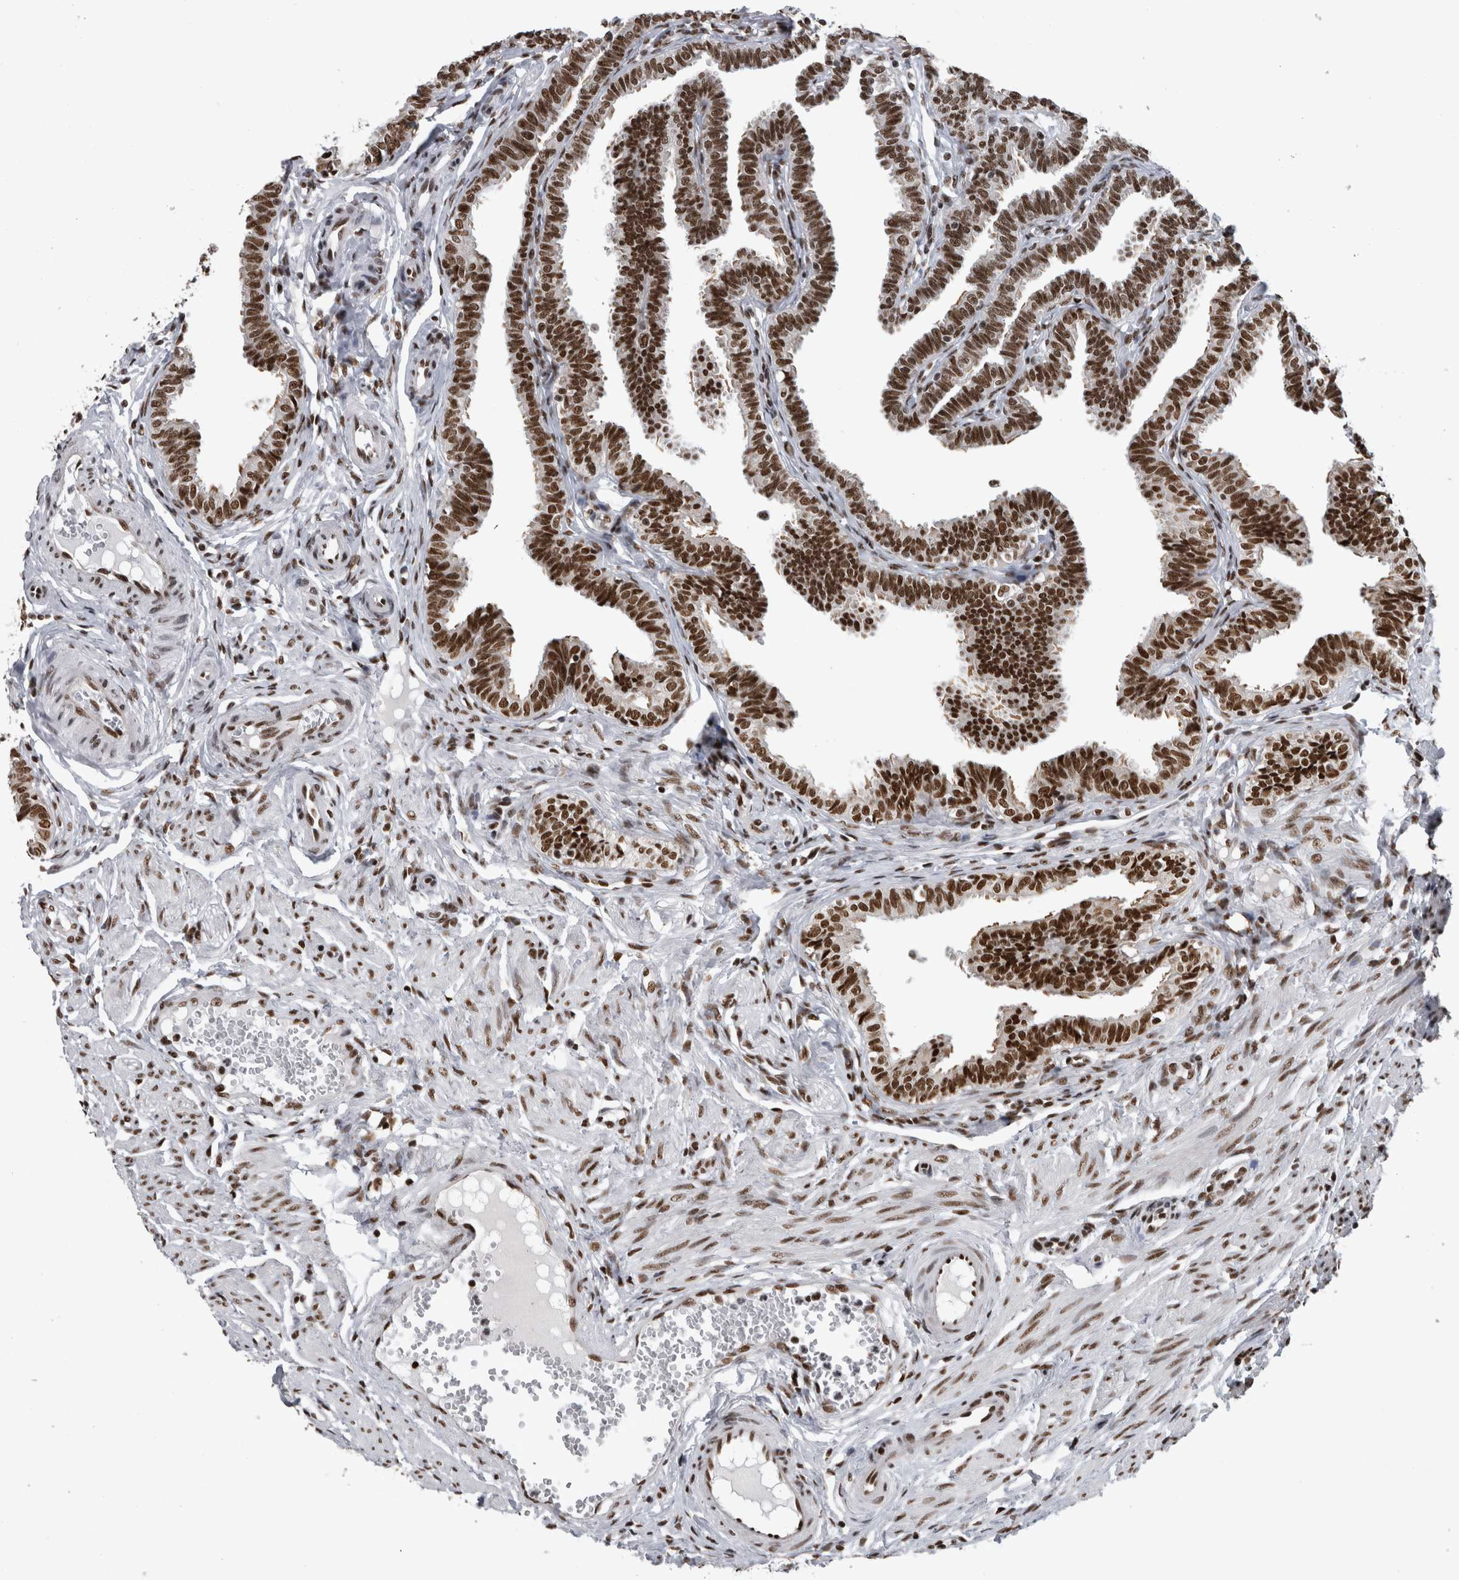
{"staining": {"intensity": "strong", "quantity": ">75%", "location": "nuclear"}, "tissue": "fallopian tube", "cell_type": "Glandular cells", "image_type": "normal", "snomed": [{"axis": "morphology", "description": "Normal tissue, NOS"}, {"axis": "topography", "description": "Fallopian tube"}, {"axis": "topography", "description": "Ovary"}], "caption": "The immunohistochemical stain highlights strong nuclear staining in glandular cells of benign fallopian tube. (DAB (3,3'-diaminobenzidine) = brown stain, brightfield microscopy at high magnification).", "gene": "ZSCAN2", "patient": {"sex": "female", "age": 23}}